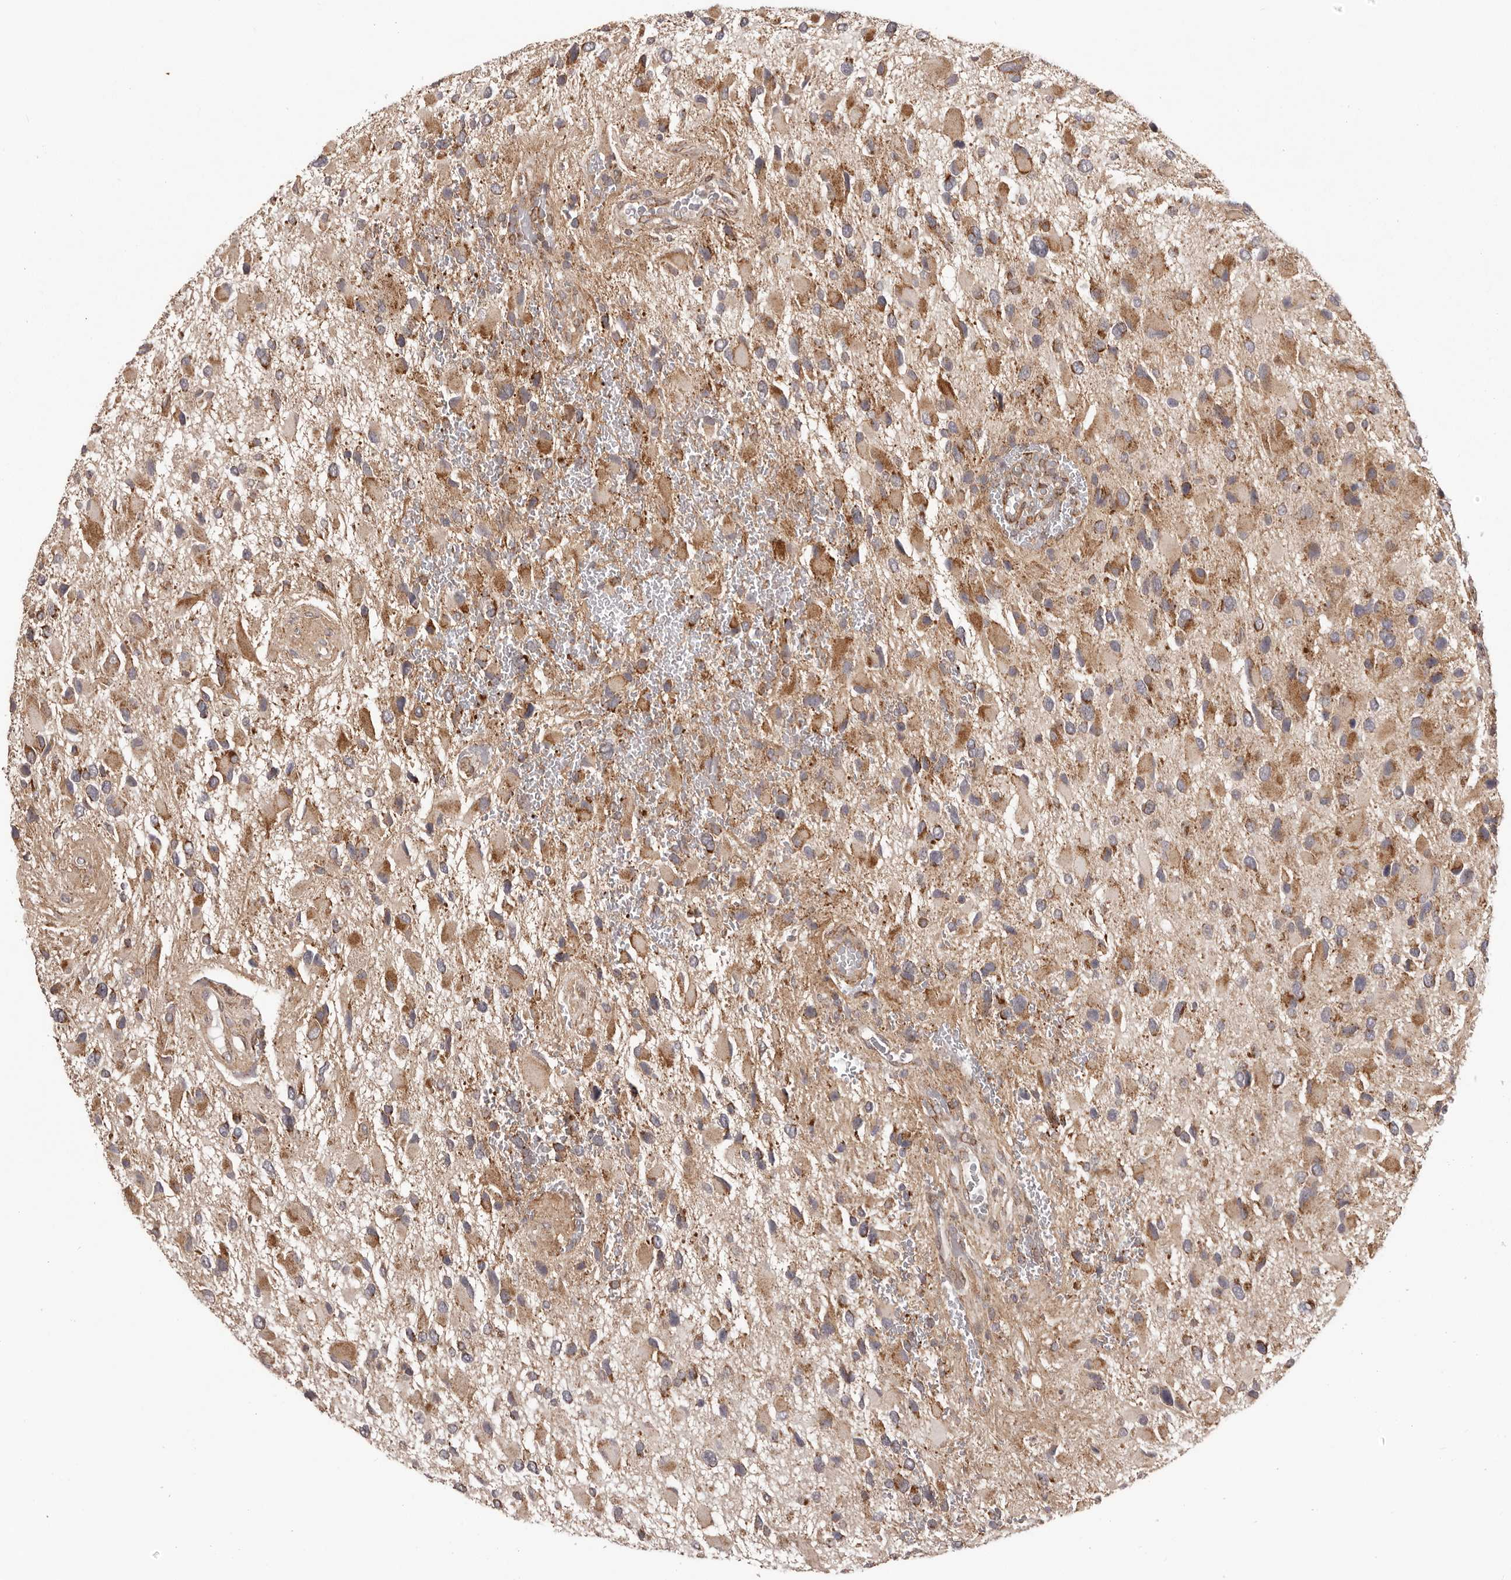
{"staining": {"intensity": "moderate", "quantity": ">75%", "location": "cytoplasmic/membranous"}, "tissue": "glioma", "cell_type": "Tumor cells", "image_type": "cancer", "snomed": [{"axis": "morphology", "description": "Glioma, malignant, High grade"}, {"axis": "topography", "description": "Brain"}], "caption": "Protein staining of malignant glioma (high-grade) tissue reveals moderate cytoplasmic/membranous staining in approximately >75% of tumor cells.", "gene": "CHRM2", "patient": {"sex": "male", "age": 53}}